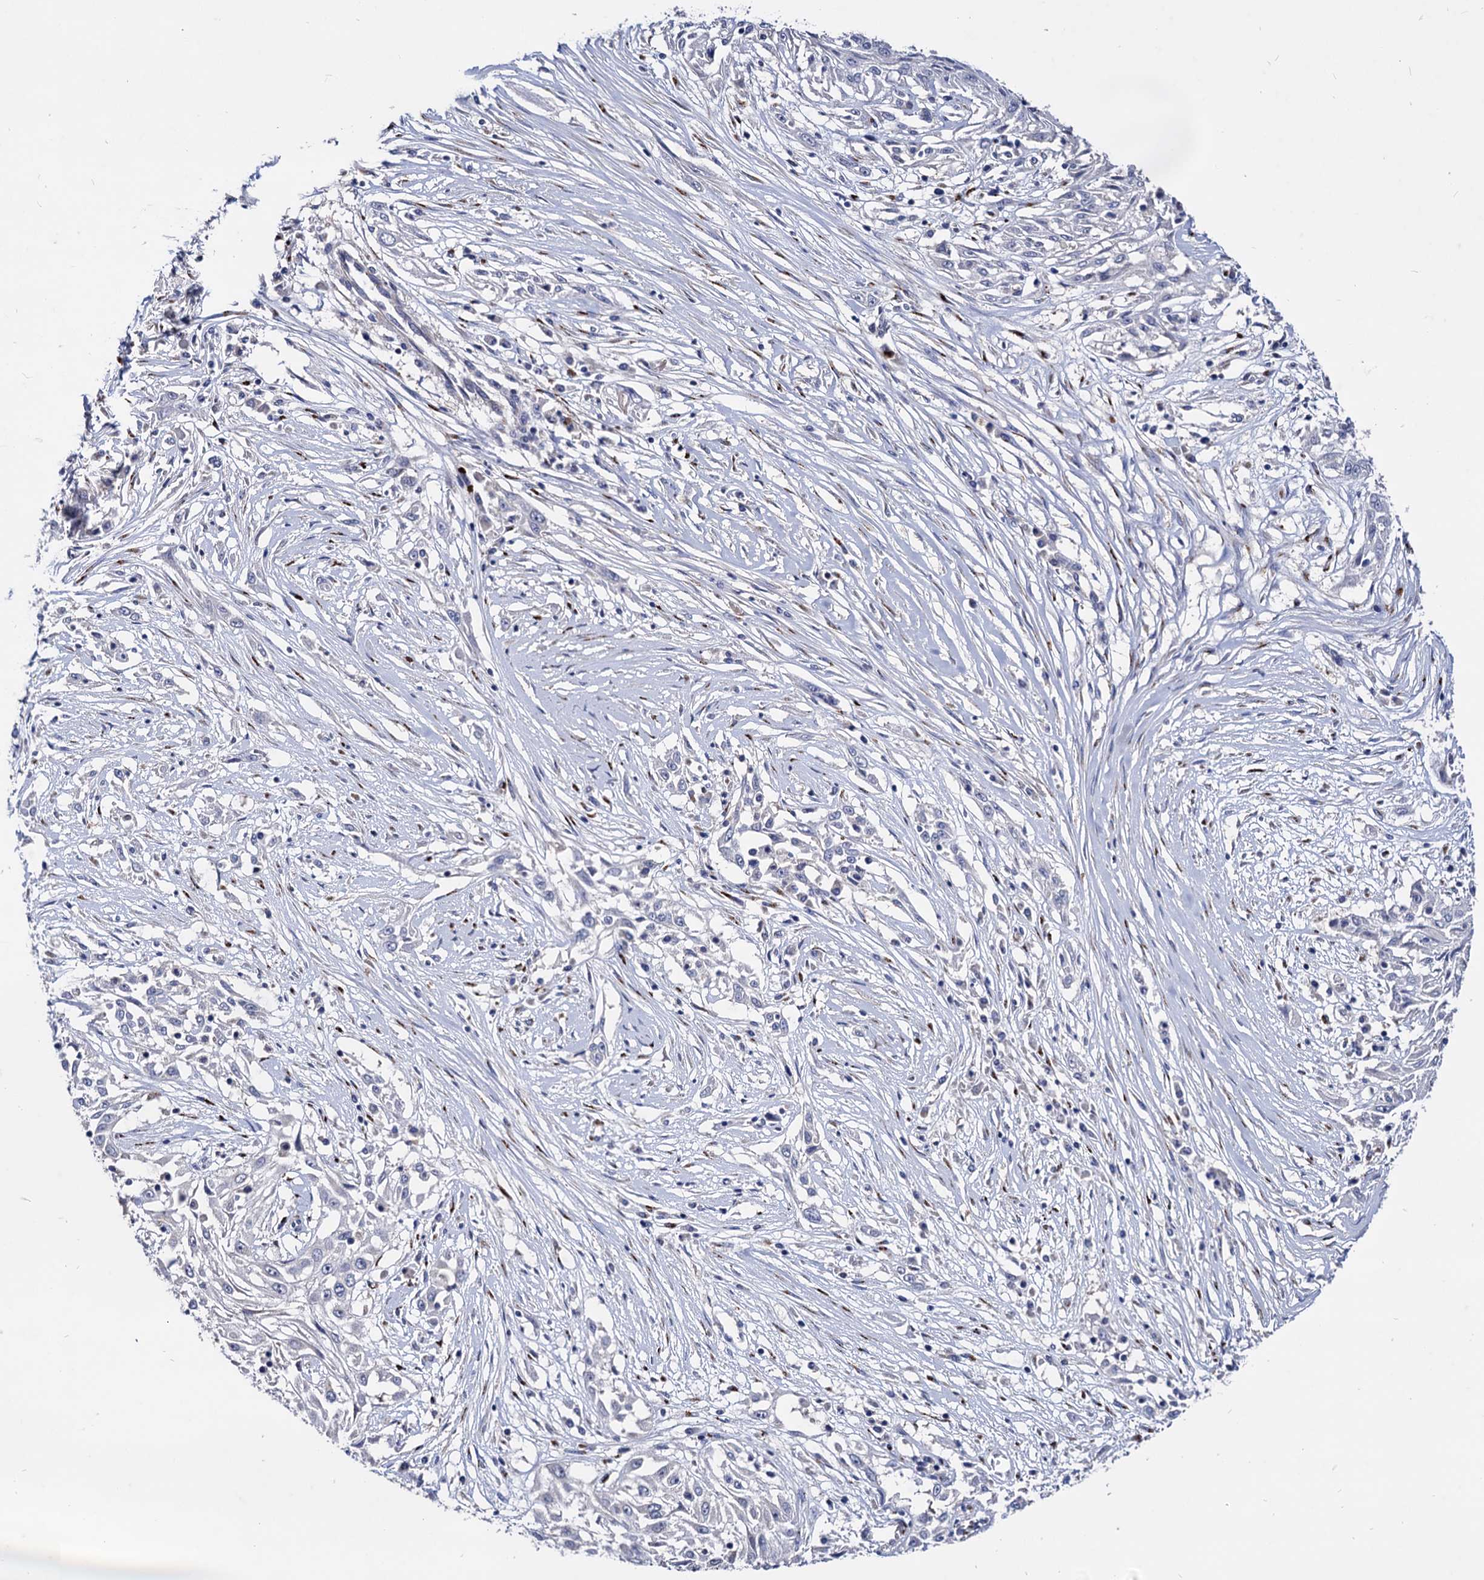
{"staining": {"intensity": "negative", "quantity": "none", "location": "none"}, "tissue": "skin cancer", "cell_type": "Tumor cells", "image_type": "cancer", "snomed": [{"axis": "morphology", "description": "Squamous cell carcinoma, NOS"}, {"axis": "morphology", "description": "Squamous cell carcinoma, metastatic, NOS"}, {"axis": "topography", "description": "Skin"}, {"axis": "topography", "description": "Lymph node"}], "caption": "DAB (3,3'-diaminobenzidine) immunohistochemical staining of metastatic squamous cell carcinoma (skin) reveals no significant positivity in tumor cells. (DAB IHC with hematoxylin counter stain).", "gene": "ESD", "patient": {"sex": "male", "age": 75}}